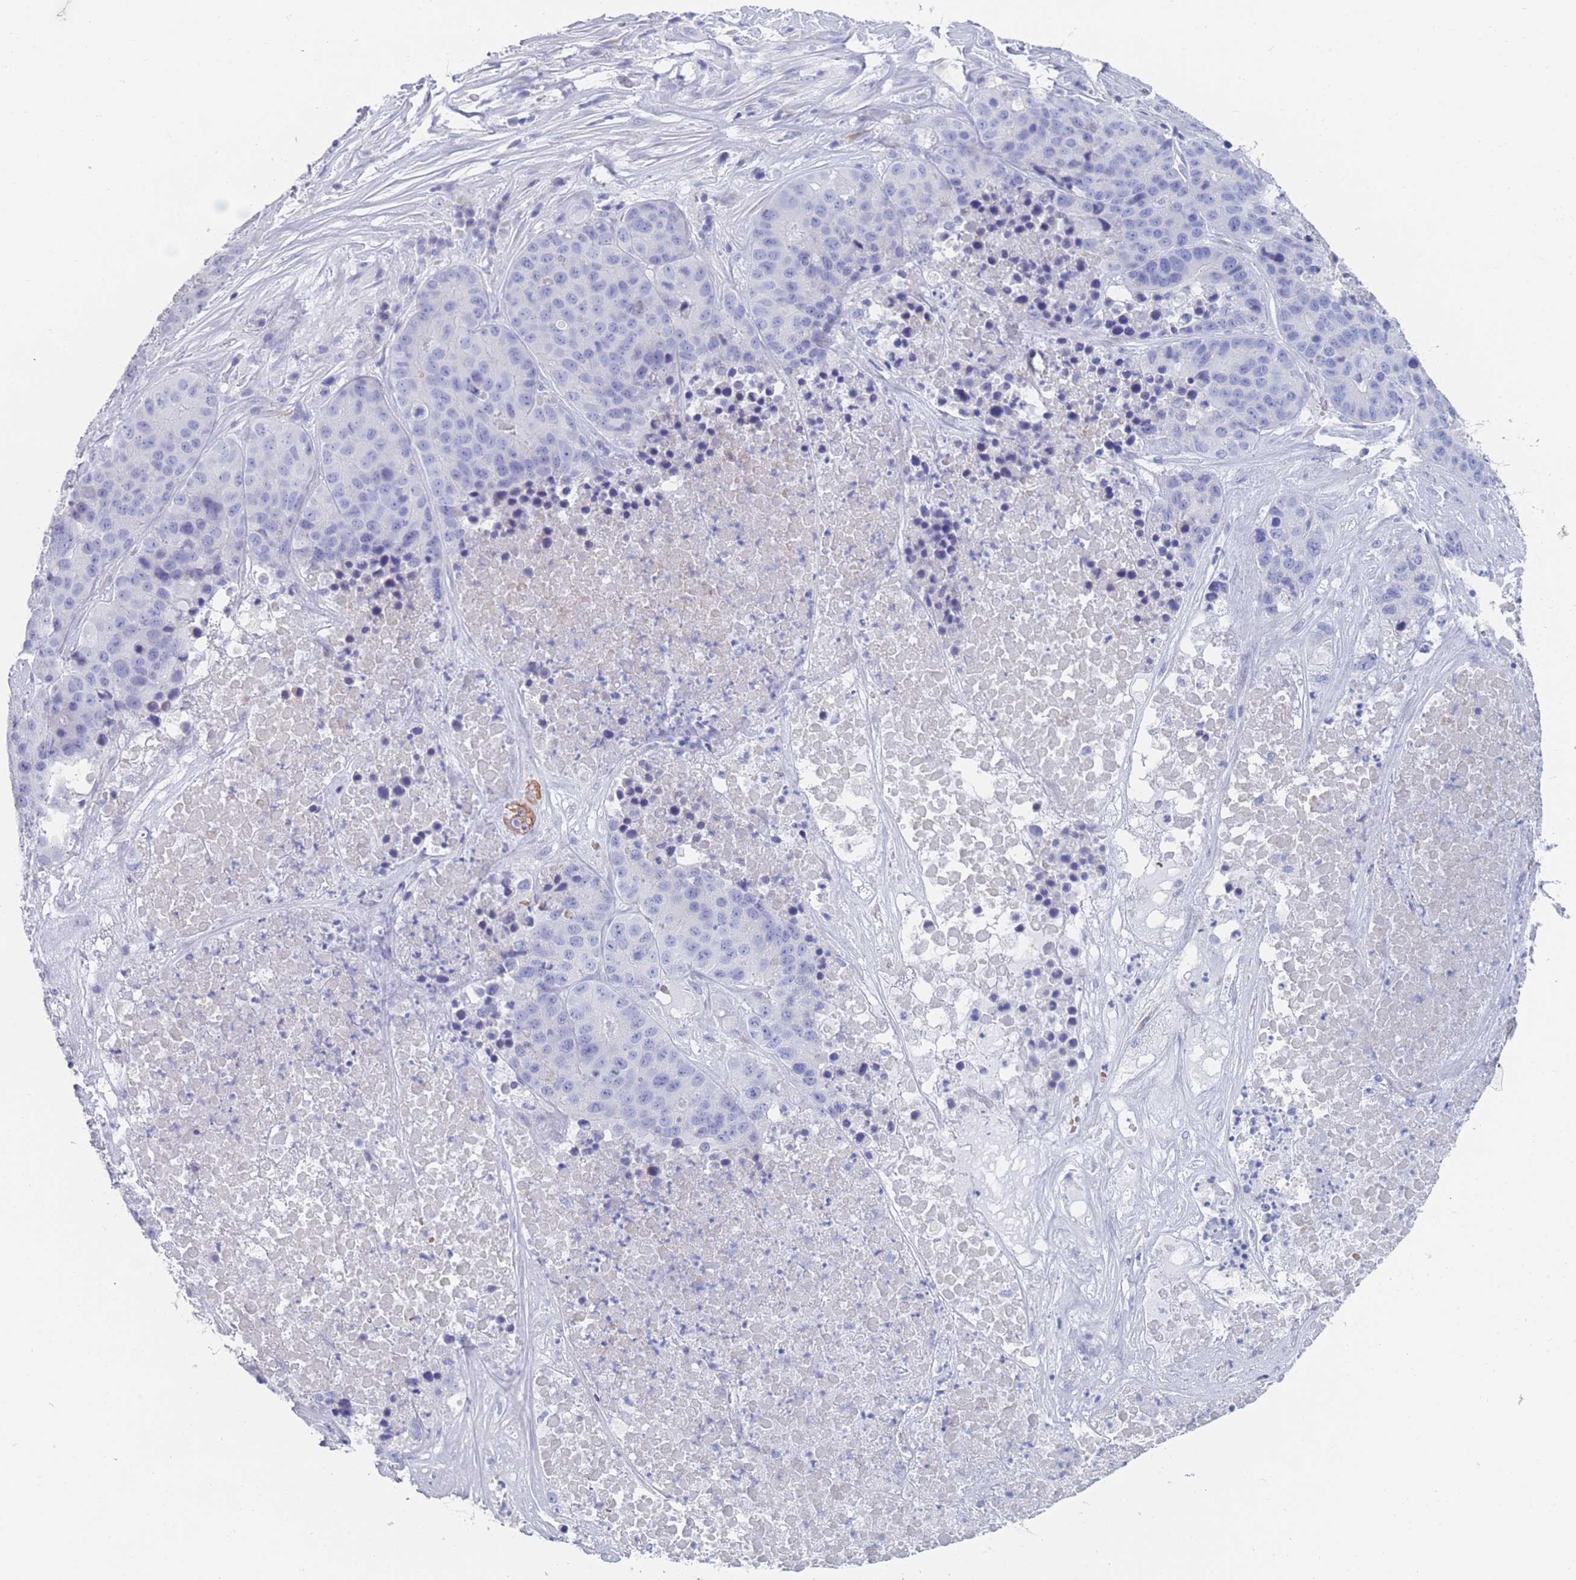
{"staining": {"intensity": "negative", "quantity": "none", "location": "none"}, "tissue": "stomach cancer", "cell_type": "Tumor cells", "image_type": "cancer", "snomed": [{"axis": "morphology", "description": "Adenocarcinoma, NOS"}, {"axis": "topography", "description": "Stomach"}], "caption": "Immunohistochemical staining of adenocarcinoma (stomach) reveals no significant expression in tumor cells.", "gene": "OR5D16", "patient": {"sex": "male", "age": 71}}